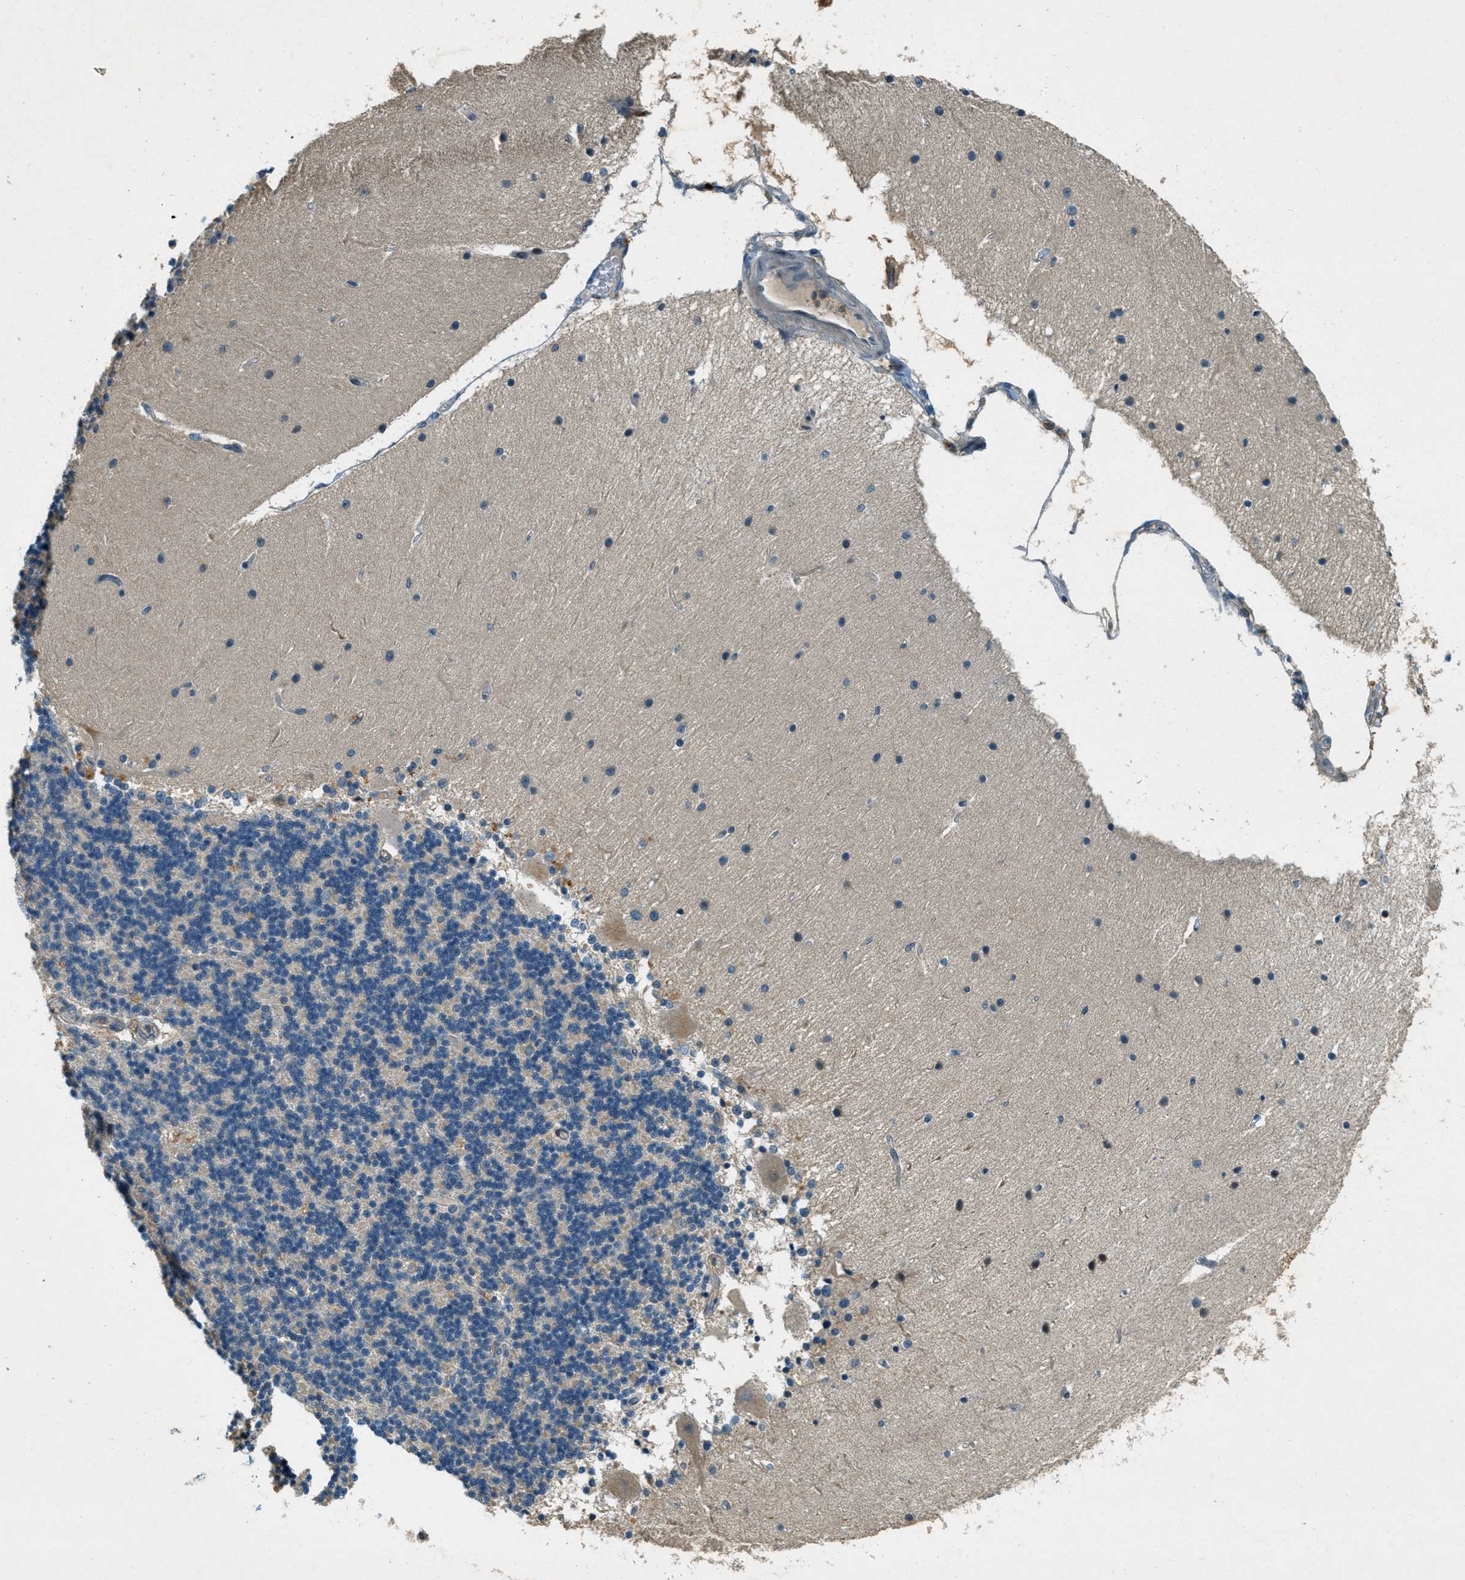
{"staining": {"intensity": "negative", "quantity": "none", "location": "none"}, "tissue": "cerebellum", "cell_type": "Cells in granular layer", "image_type": "normal", "snomed": [{"axis": "morphology", "description": "Normal tissue, NOS"}, {"axis": "topography", "description": "Cerebellum"}], "caption": "IHC micrograph of benign cerebellum: cerebellum stained with DAB demonstrates no significant protein expression in cells in granular layer.", "gene": "NUDT4B", "patient": {"sex": "female", "age": 54}}